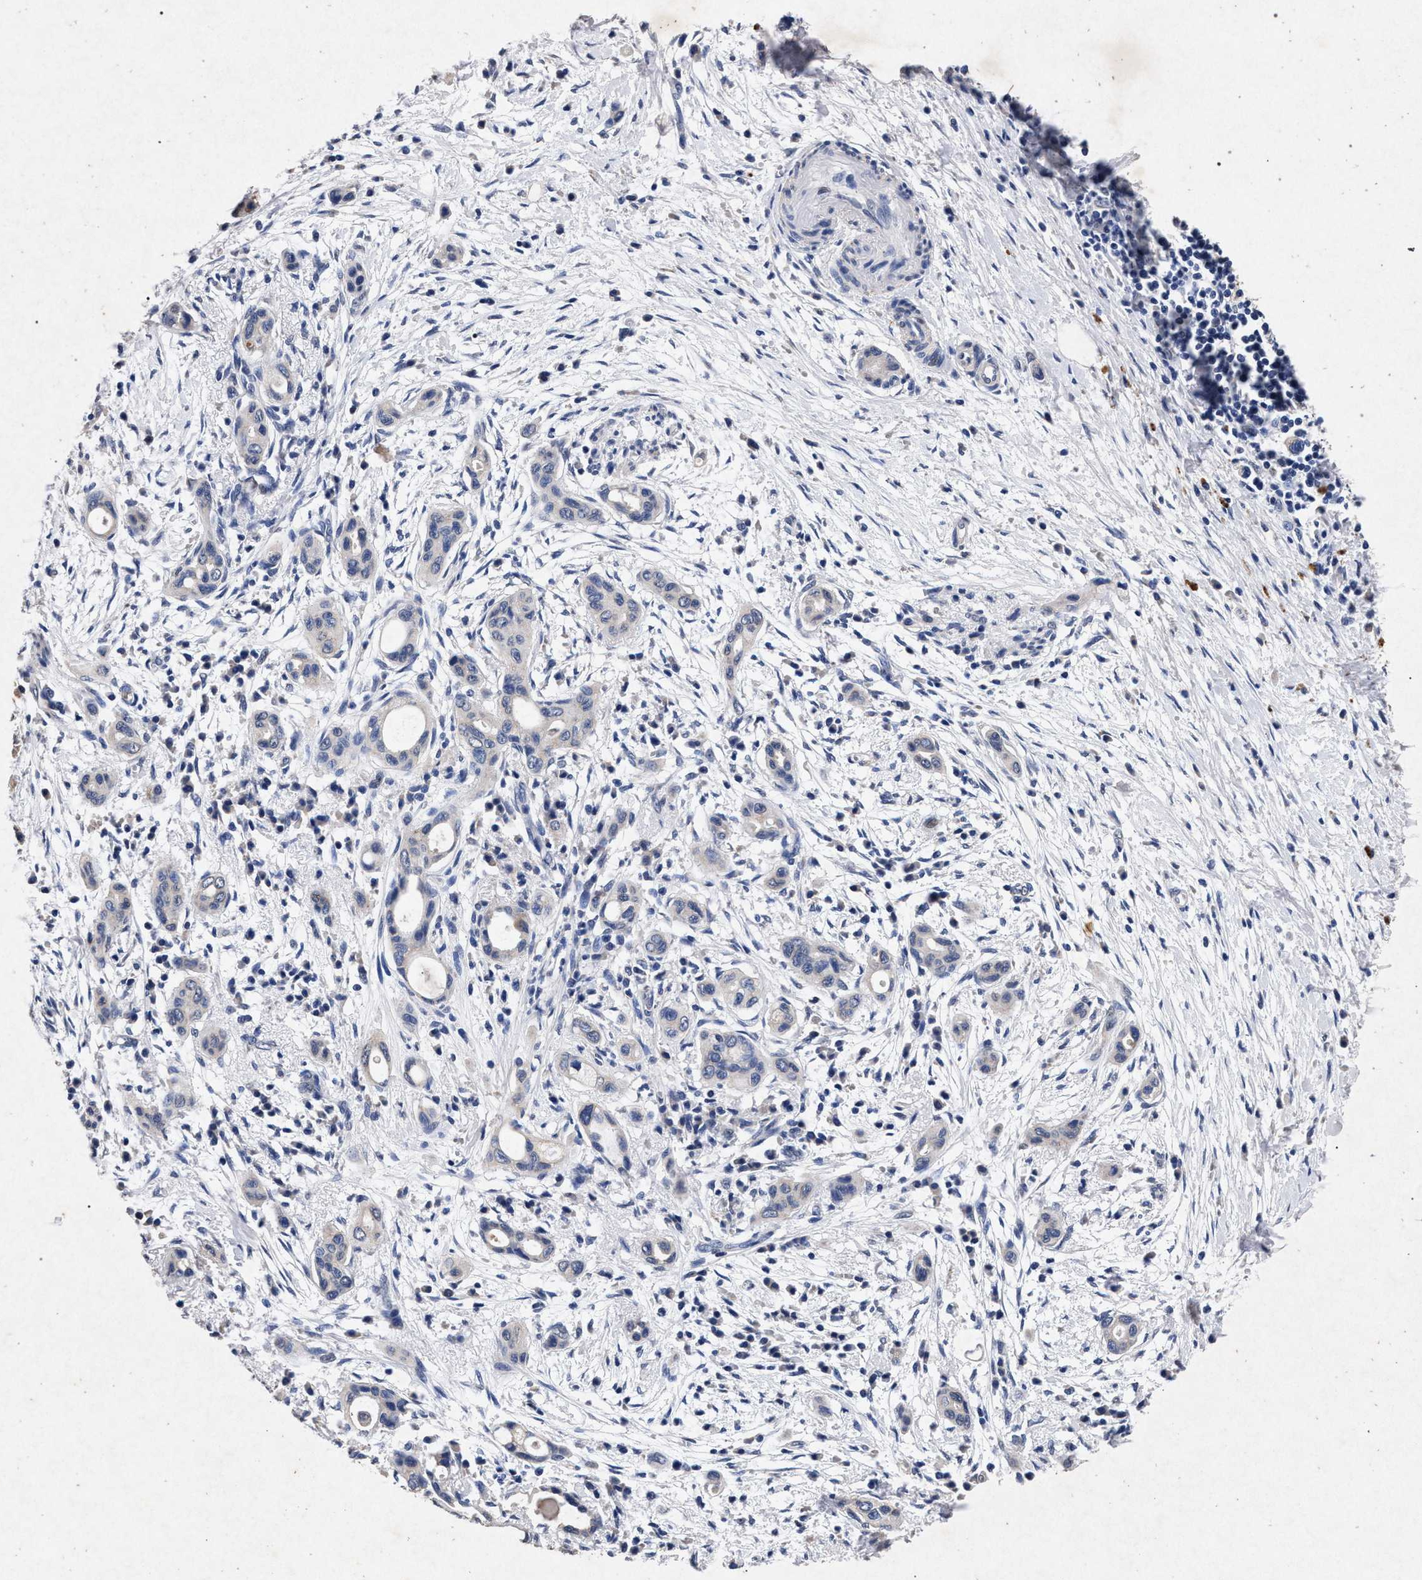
{"staining": {"intensity": "negative", "quantity": "none", "location": "none"}, "tissue": "pancreatic cancer", "cell_type": "Tumor cells", "image_type": "cancer", "snomed": [{"axis": "morphology", "description": "Adenocarcinoma, NOS"}, {"axis": "topography", "description": "Pancreas"}], "caption": "Human adenocarcinoma (pancreatic) stained for a protein using IHC exhibits no positivity in tumor cells.", "gene": "ATP1A2", "patient": {"sex": "male", "age": 59}}